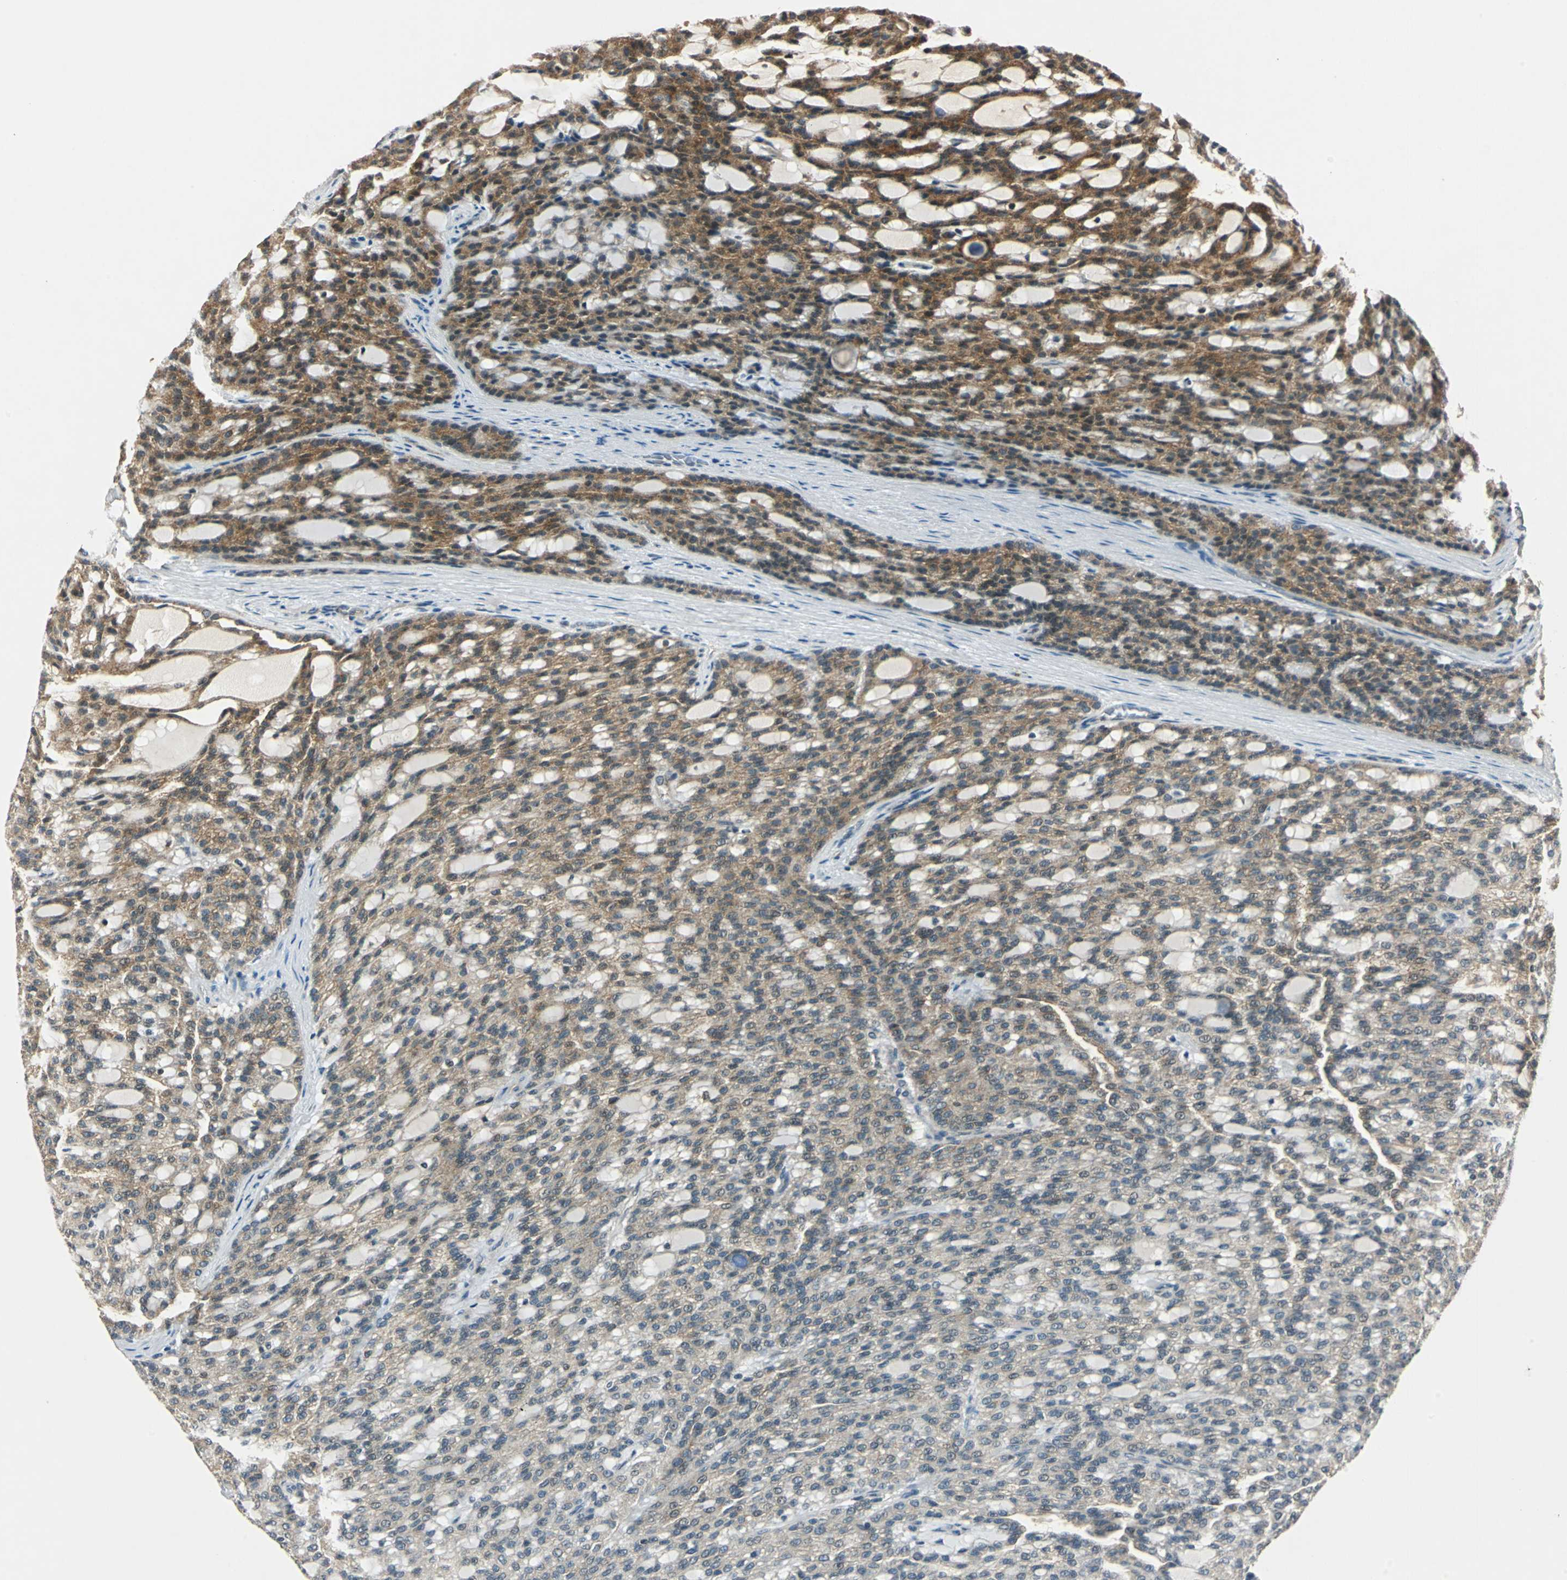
{"staining": {"intensity": "moderate", "quantity": "25%-75%", "location": "cytoplasmic/membranous"}, "tissue": "renal cancer", "cell_type": "Tumor cells", "image_type": "cancer", "snomed": [{"axis": "morphology", "description": "Adenocarcinoma, NOS"}, {"axis": "topography", "description": "Kidney"}], "caption": "This histopathology image displays immunohistochemistry staining of adenocarcinoma (renal), with medium moderate cytoplasmic/membranous expression in about 25%-75% of tumor cells.", "gene": "AHSA1", "patient": {"sex": "male", "age": 63}}